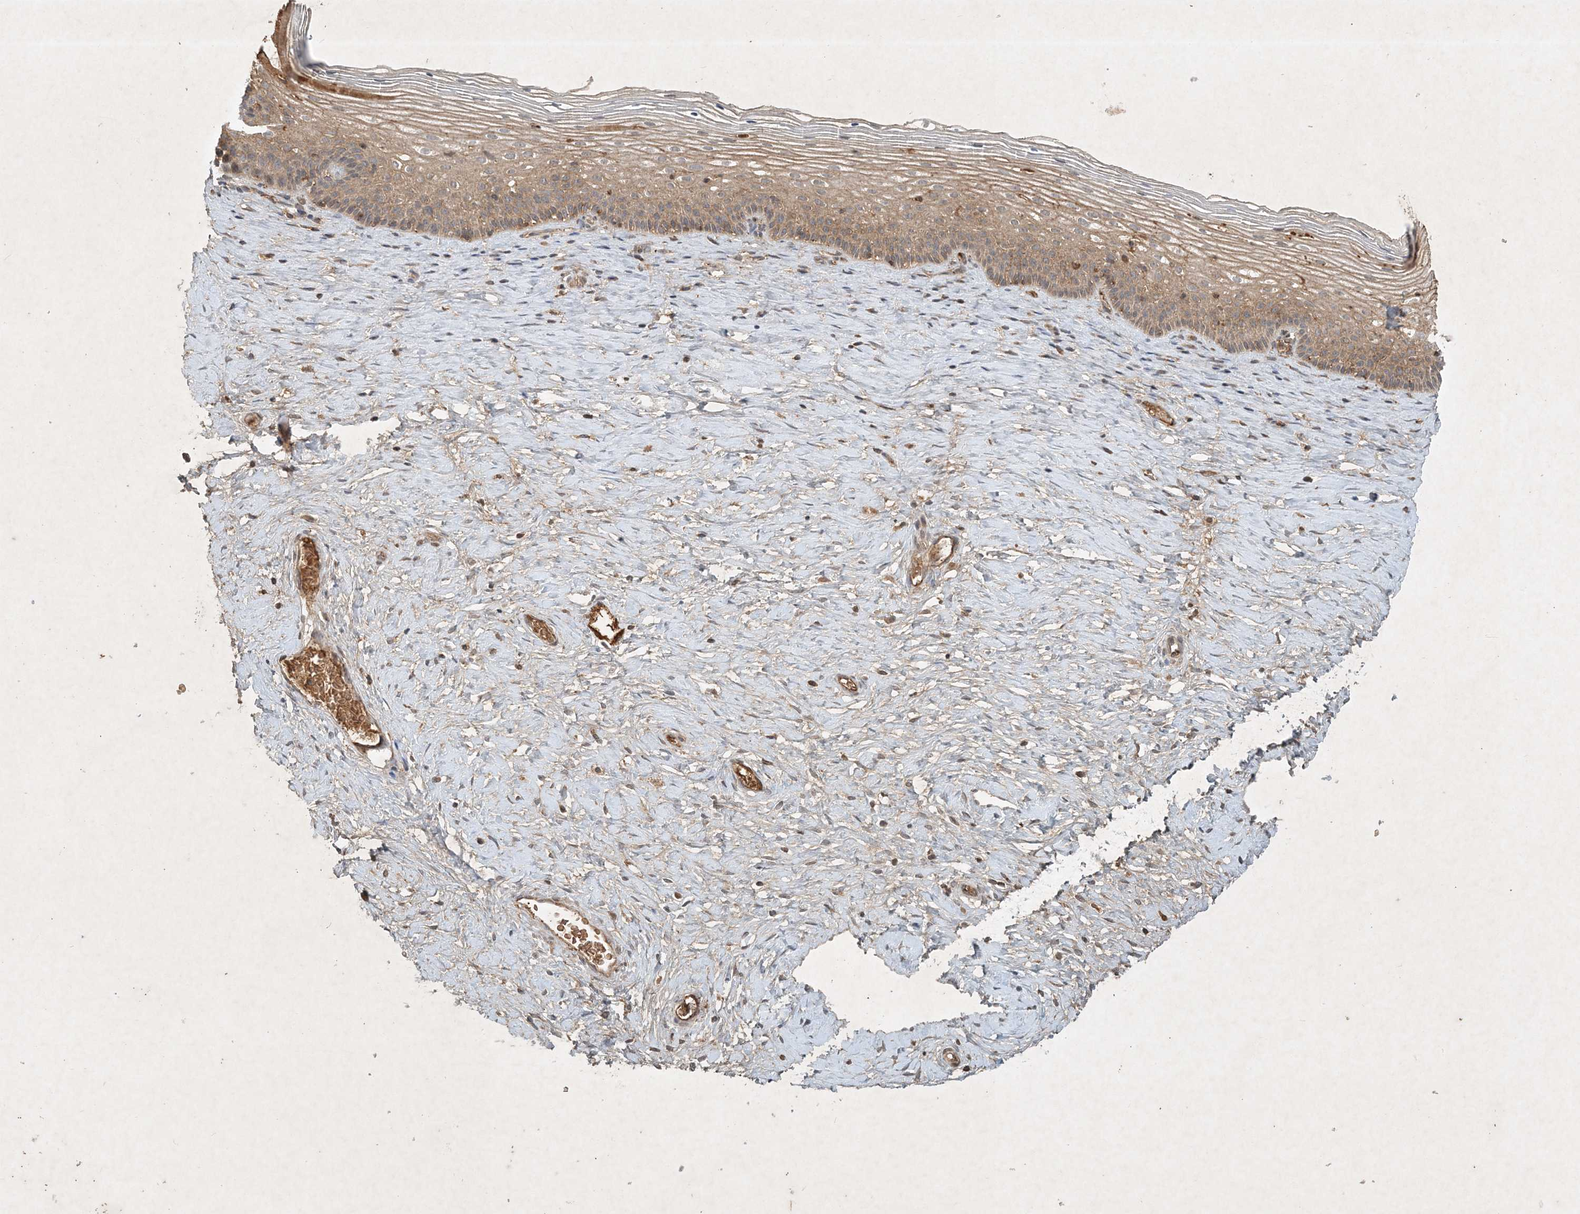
{"staining": {"intensity": "weak", "quantity": "25%-75%", "location": "cytoplasmic/membranous"}, "tissue": "cervix", "cell_type": "Glandular cells", "image_type": "normal", "snomed": [{"axis": "morphology", "description": "Normal tissue, NOS"}, {"axis": "topography", "description": "Cervix"}], "caption": "Cervix stained with DAB immunohistochemistry (IHC) shows low levels of weak cytoplasmic/membranous positivity in about 25%-75% of glandular cells.", "gene": "TNFAIP6", "patient": {"sex": "female", "age": 33}}